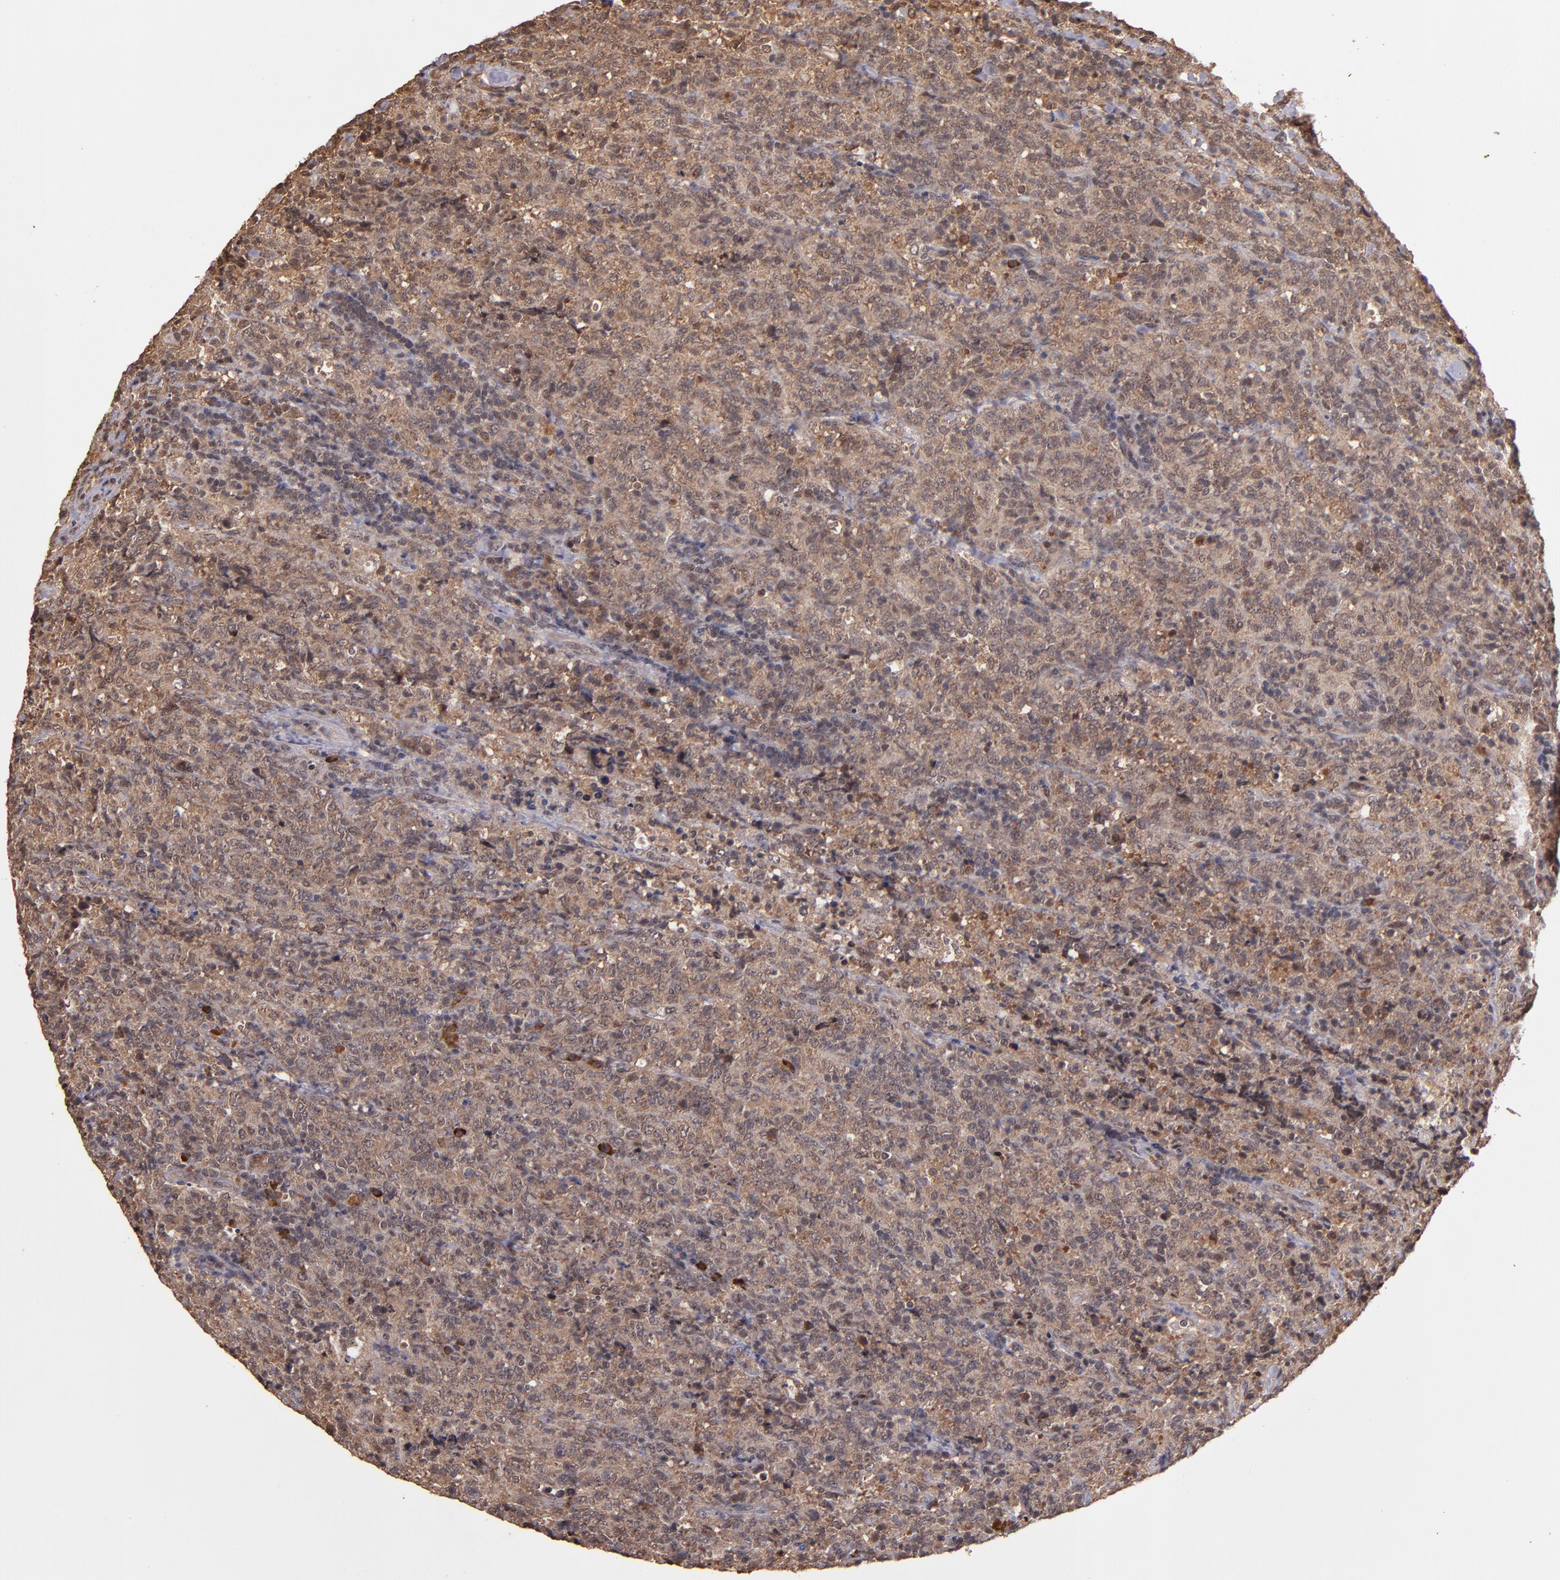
{"staining": {"intensity": "moderate", "quantity": ">75%", "location": "cytoplasmic/membranous"}, "tissue": "lymphoma", "cell_type": "Tumor cells", "image_type": "cancer", "snomed": [{"axis": "morphology", "description": "Malignant lymphoma, non-Hodgkin's type, High grade"}, {"axis": "topography", "description": "Tonsil"}], "caption": "Human malignant lymphoma, non-Hodgkin's type (high-grade) stained with a brown dye reveals moderate cytoplasmic/membranous positive expression in about >75% of tumor cells.", "gene": "RIOK3", "patient": {"sex": "female", "age": 36}}